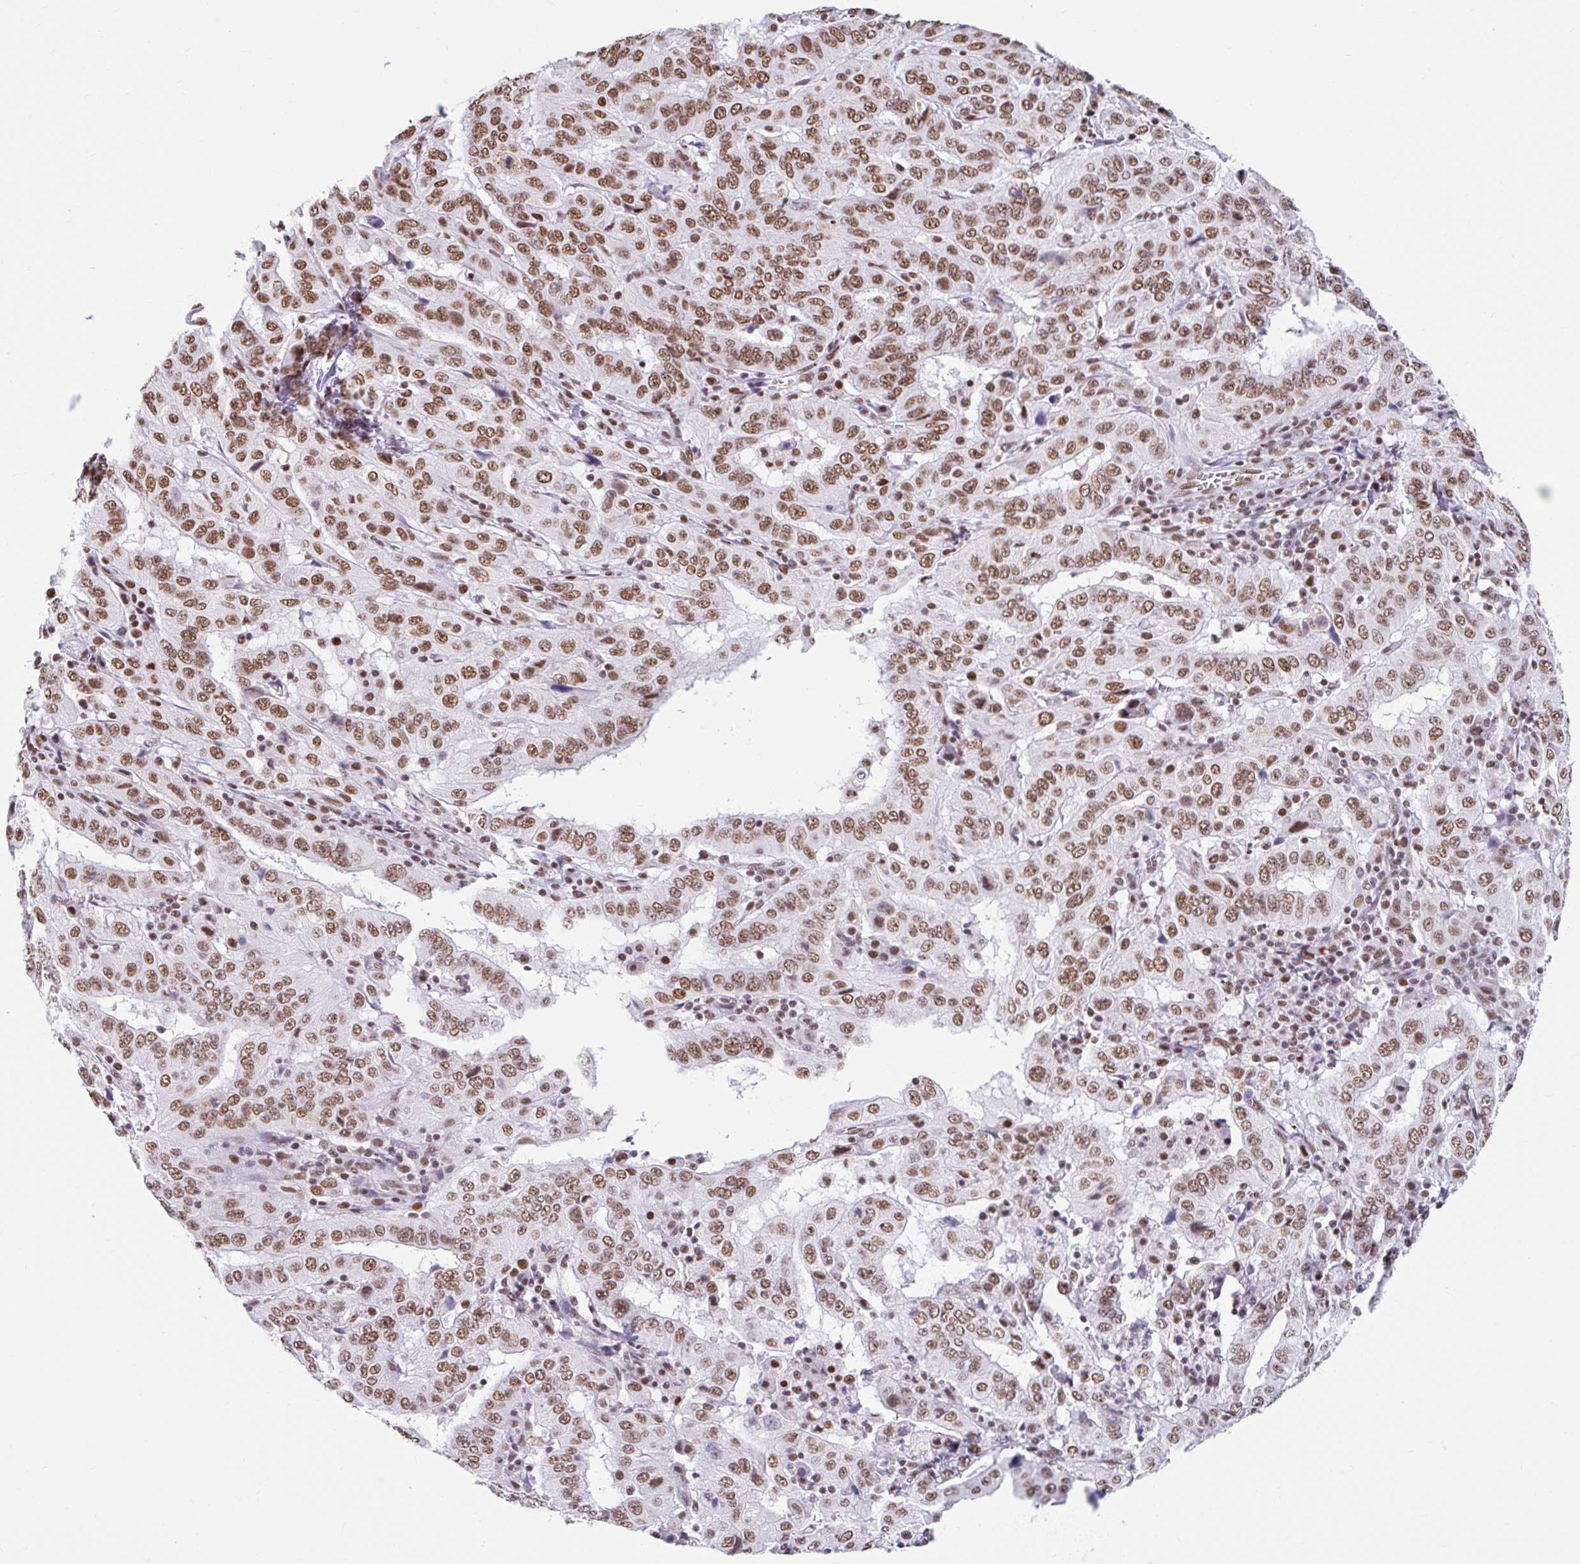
{"staining": {"intensity": "moderate", "quantity": ">75%", "location": "nuclear"}, "tissue": "pancreatic cancer", "cell_type": "Tumor cells", "image_type": "cancer", "snomed": [{"axis": "morphology", "description": "Adenocarcinoma, NOS"}, {"axis": "topography", "description": "Pancreas"}], "caption": "Immunohistochemical staining of adenocarcinoma (pancreatic) shows medium levels of moderate nuclear protein staining in approximately >75% of tumor cells.", "gene": "KHDRBS1", "patient": {"sex": "male", "age": 63}}